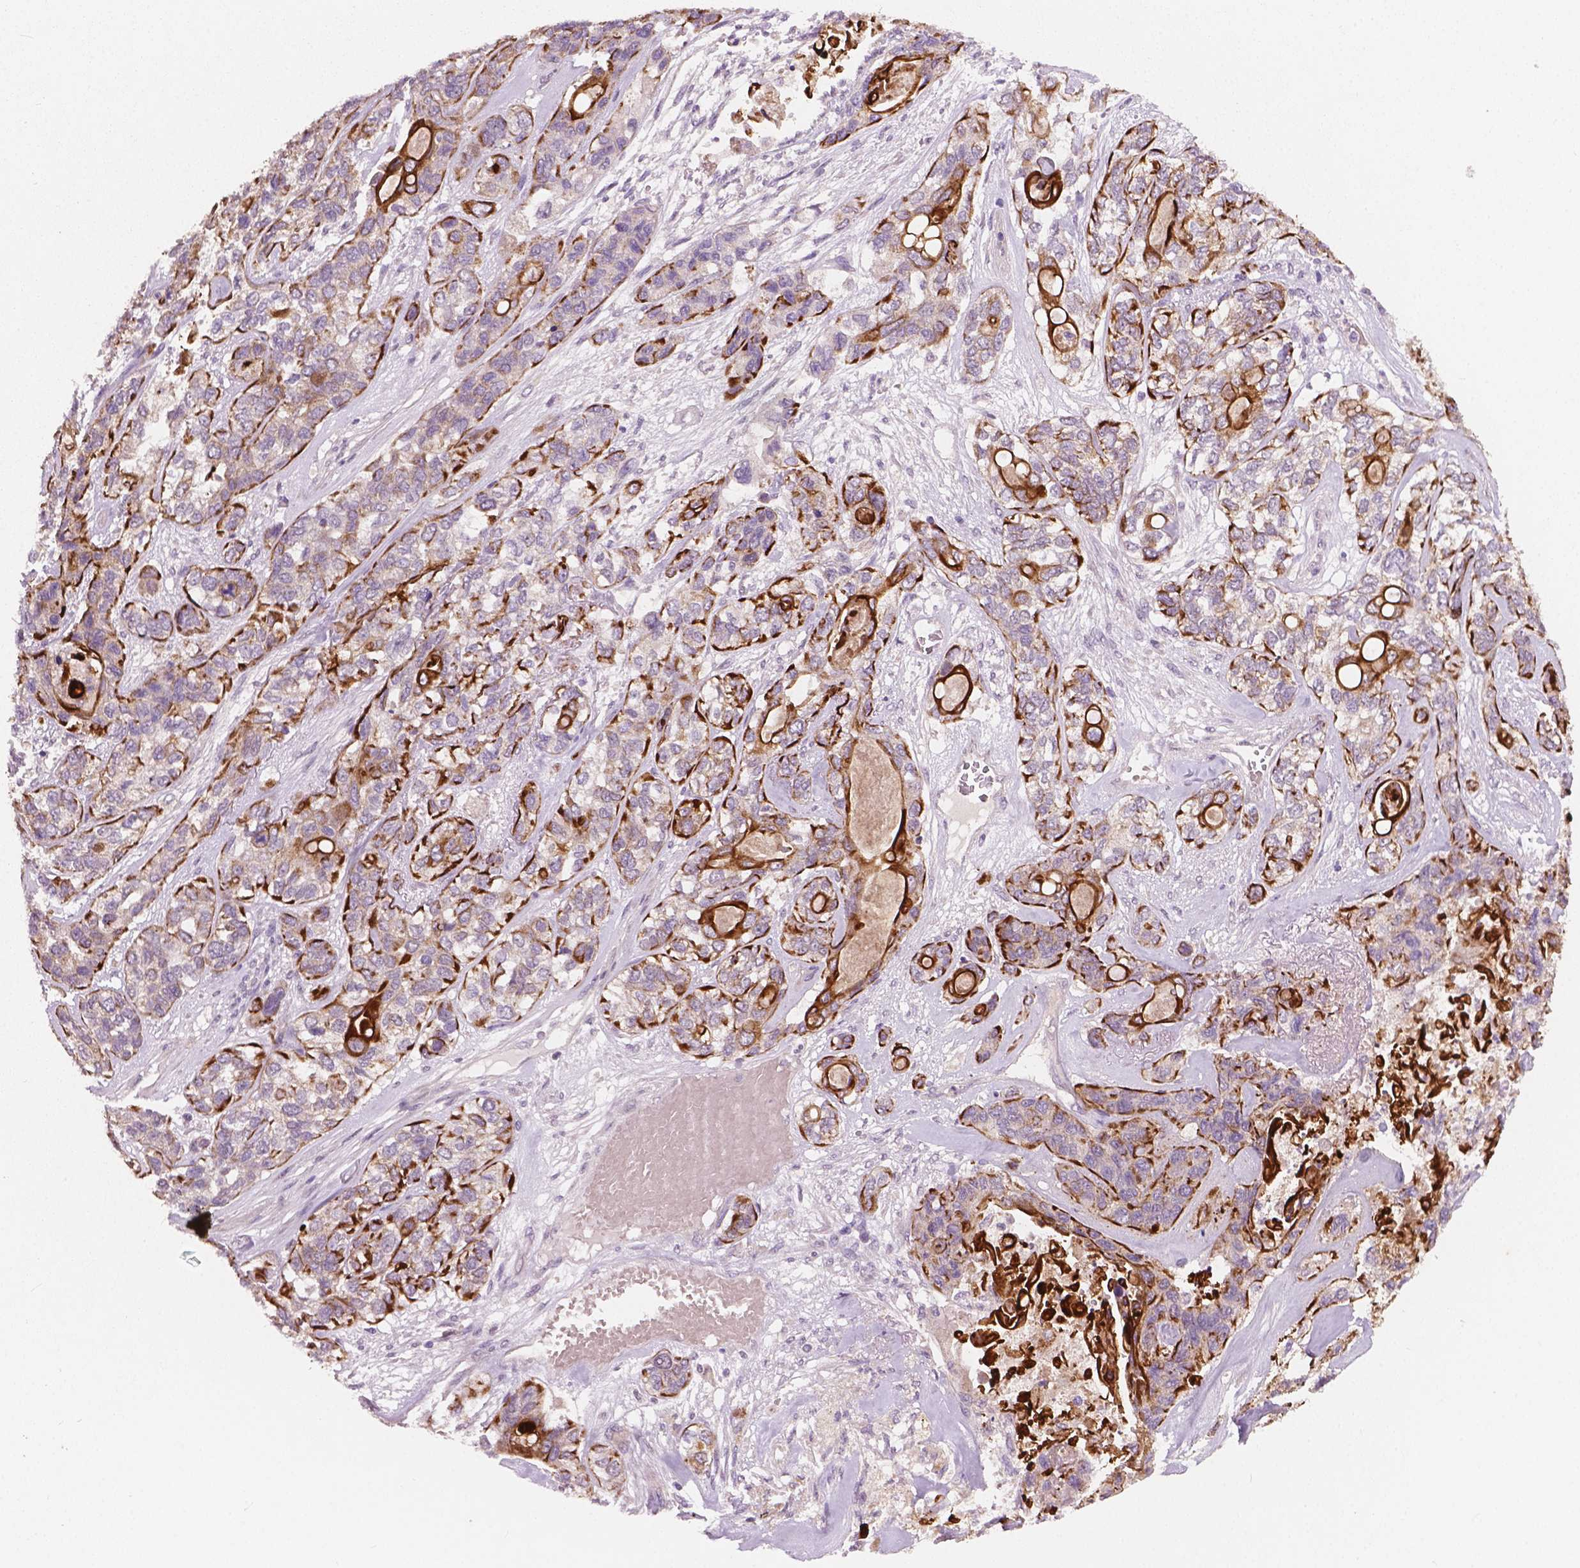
{"staining": {"intensity": "moderate", "quantity": "25%-75%", "location": "cytoplasmic/membranous"}, "tissue": "lung cancer", "cell_type": "Tumor cells", "image_type": "cancer", "snomed": [{"axis": "morphology", "description": "Squamous cell carcinoma, NOS"}, {"axis": "topography", "description": "Lung"}], "caption": "IHC image of neoplastic tissue: human squamous cell carcinoma (lung) stained using immunohistochemistry exhibits medium levels of moderate protein expression localized specifically in the cytoplasmic/membranous of tumor cells, appearing as a cytoplasmic/membranous brown color.", "gene": "KRT17", "patient": {"sex": "female", "age": 70}}